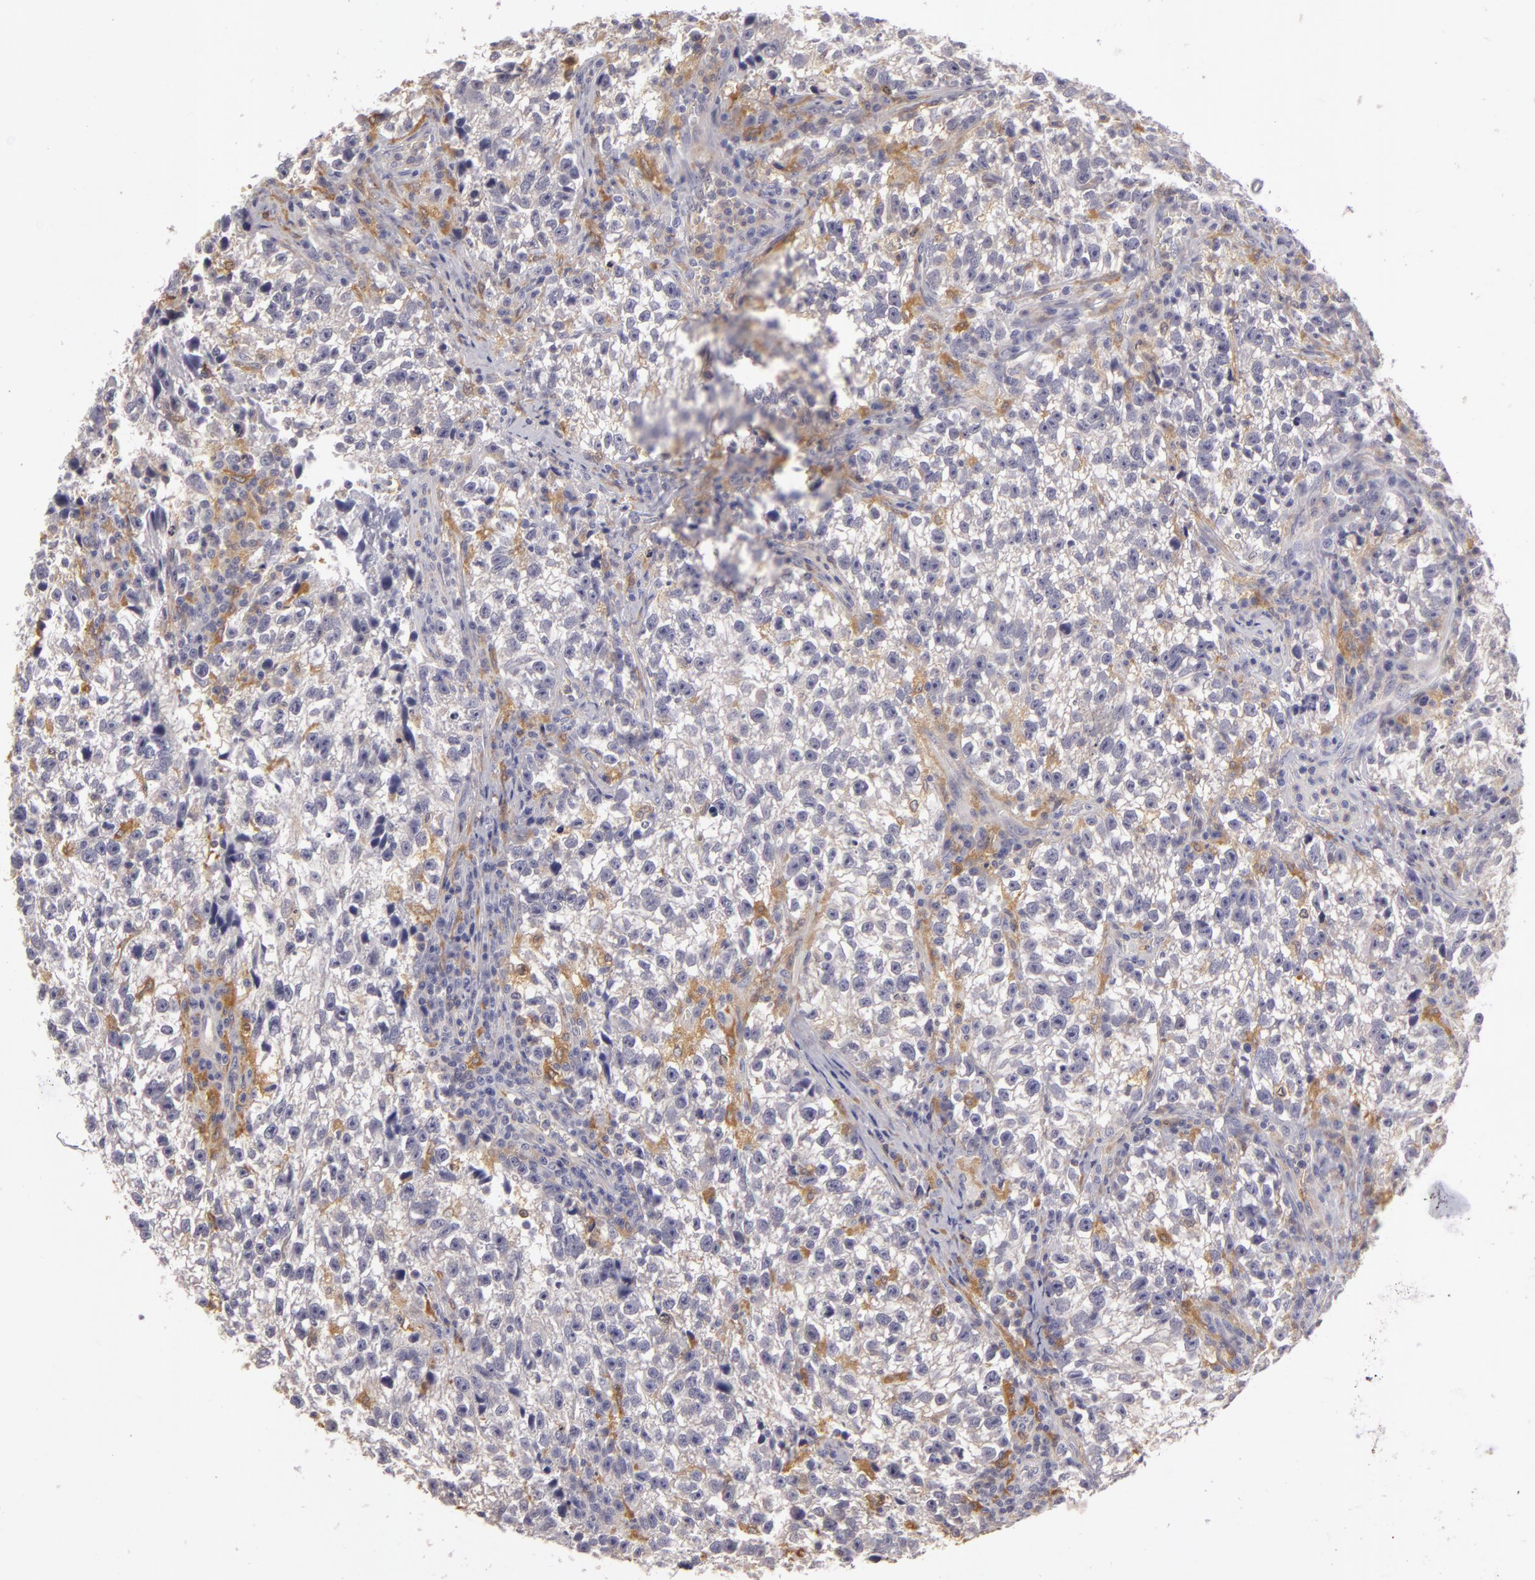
{"staining": {"intensity": "negative", "quantity": "none", "location": "none"}, "tissue": "testis cancer", "cell_type": "Tumor cells", "image_type": "cancer", "snomed": [{"axis": "morphology", "description": "Seminoma, NOS"}, {"axis": "topography", "description": "Testis"}], "caption": "This is a micrograph of immunohistochemistry staining of testis seminoma, which shows no staining in tumor cells.", "gene": "GNPDA1", "patient": {"sex": "male", "age": 38}}